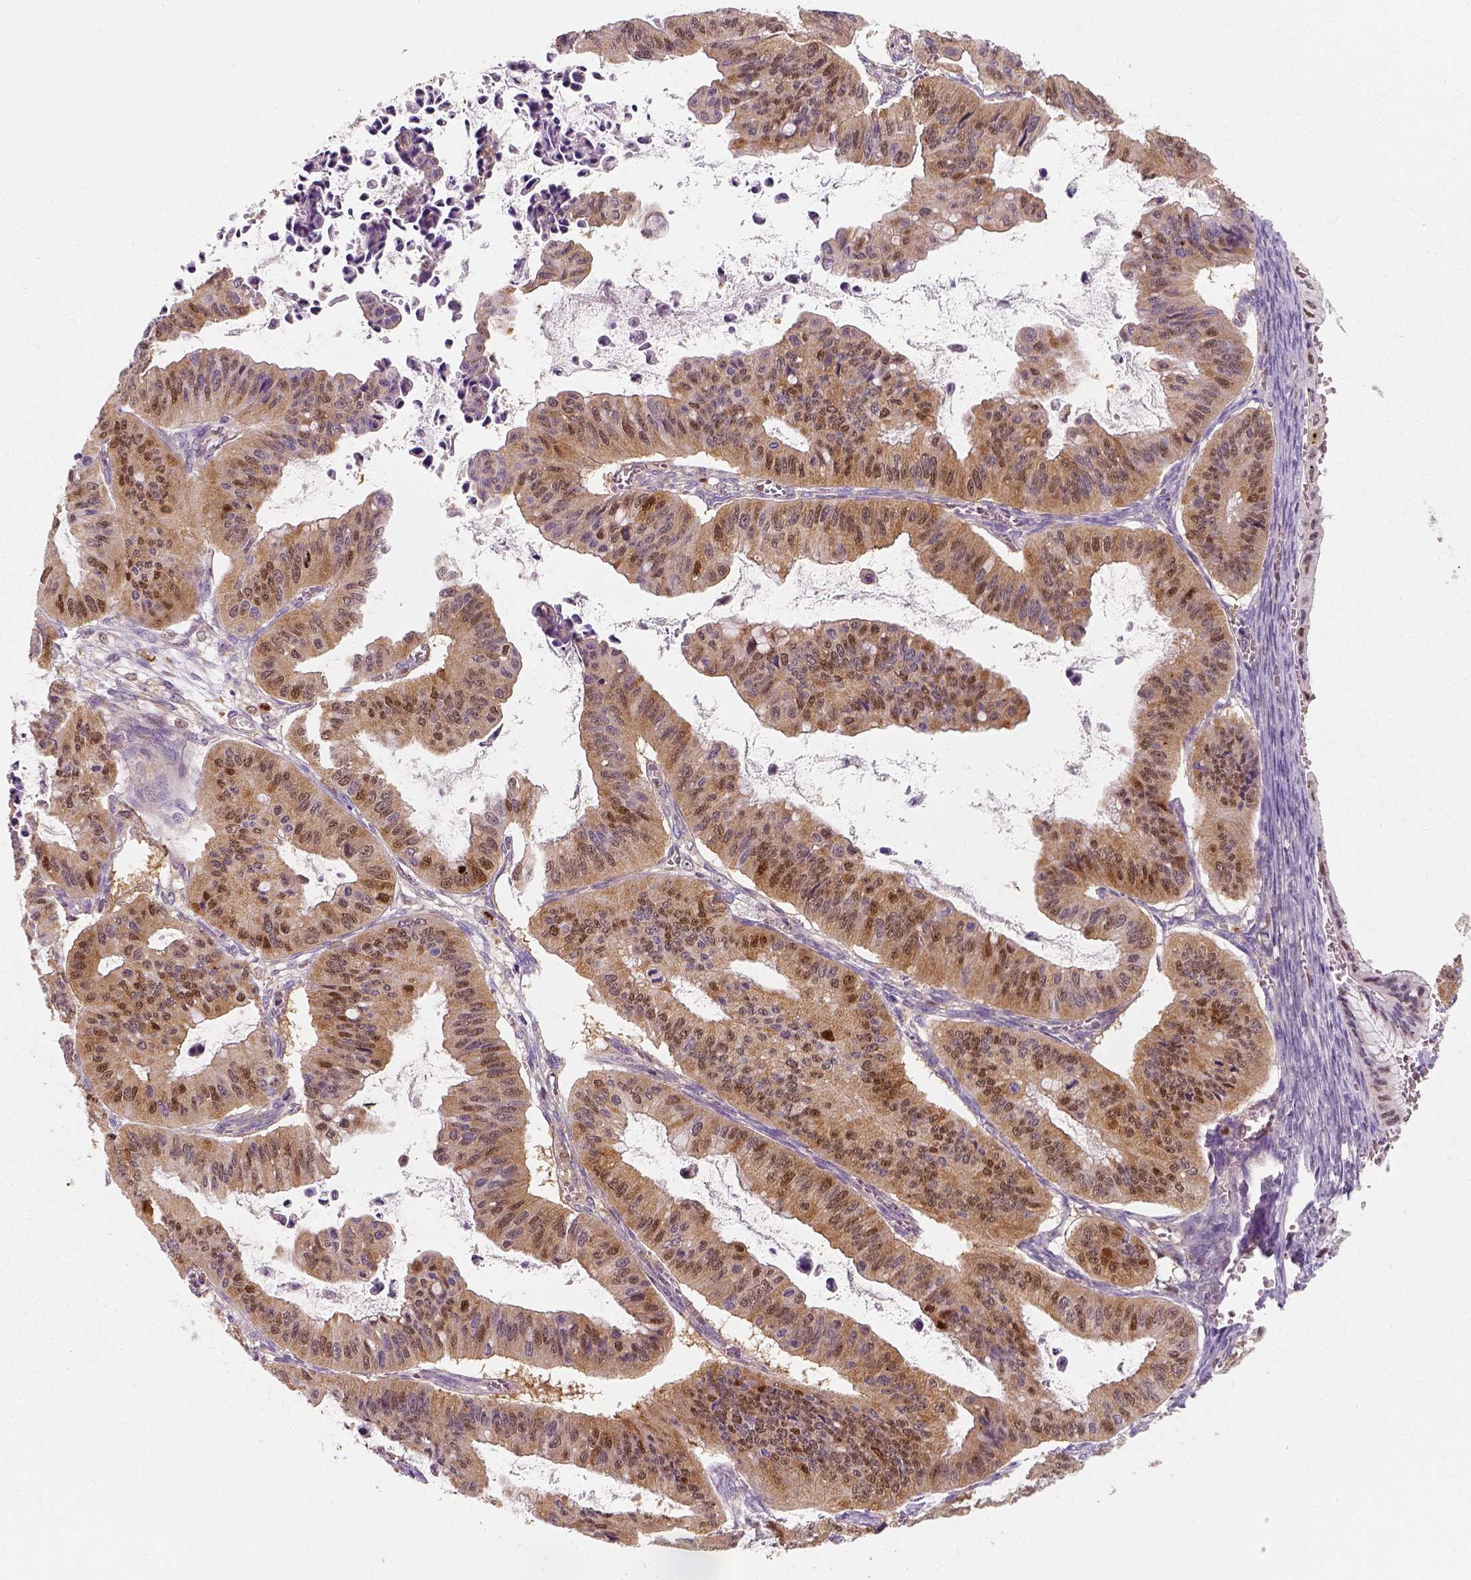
{"staining": {"intensity": "moderate", "quantity": "25%-75%", "location": "cytoplasmic/membranous,nuclear"}, "tissue": "ovarian cancer", "cell_type": "Tumor cells", "image_type": "cancer", "snomed": [{"axis": "morphology", "description": "Cystadenocarcinoma, mucinous, NOS"}, {"axis": "topography", "description": "Ovary"}], "caption": "A brown stain labels moderate cytoplasmic/membranous and nuclear staining of a protein in human ovarian cancer tumor cells.", "gene": "SQSTM1", "patient": {"sex": "female", "age": 72}}